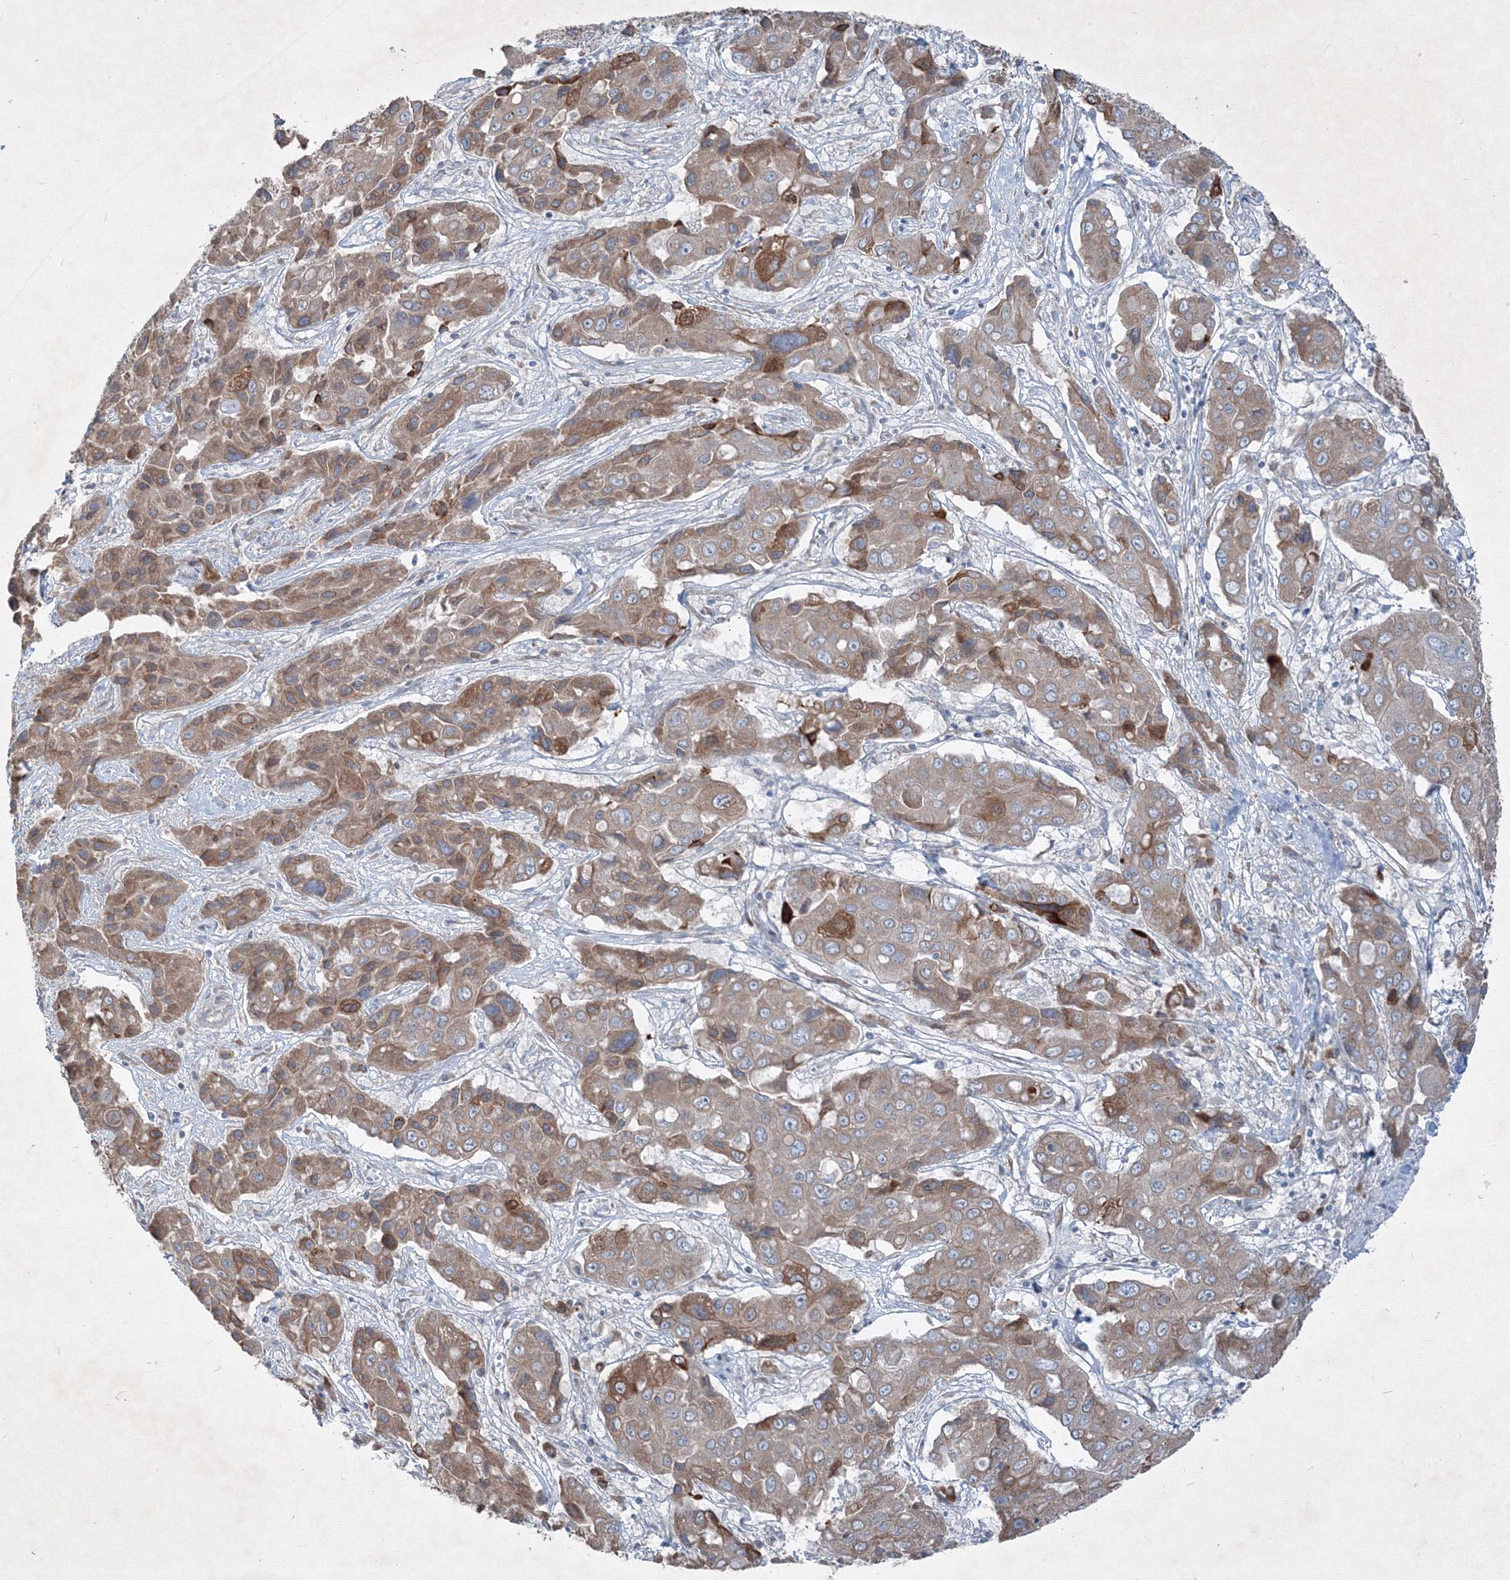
{"staining": {"intensity": "moderate", "quantity": "25%-75%", "location": "cytoplasmic/membranous"}, "tissue": "liver cancer", "cell_type": "Tumor cells", "image_type": "cancer", "snomed": [{"axis": "morphology", "description": "Cholangiocarcinoma"}, {"axis": "topography", "description": "Liver"}], "caption": "Immunohistochemistry (IHC) staining of liver cancer, which demonstrates medium levels of moderate cytoplasmic/membranous expression in approximately 25%-75% of tumor cells indicating moderate cytoplasmic/membranous protein positivity. The staining was performed using DAB (3,3'-diaminobenzidine) (brown) for protein detection and nuclei were counterstained in hematoxylin (blue).", "gene": "IFNAR1", "patient": {"sex": "male", "age": 67}}